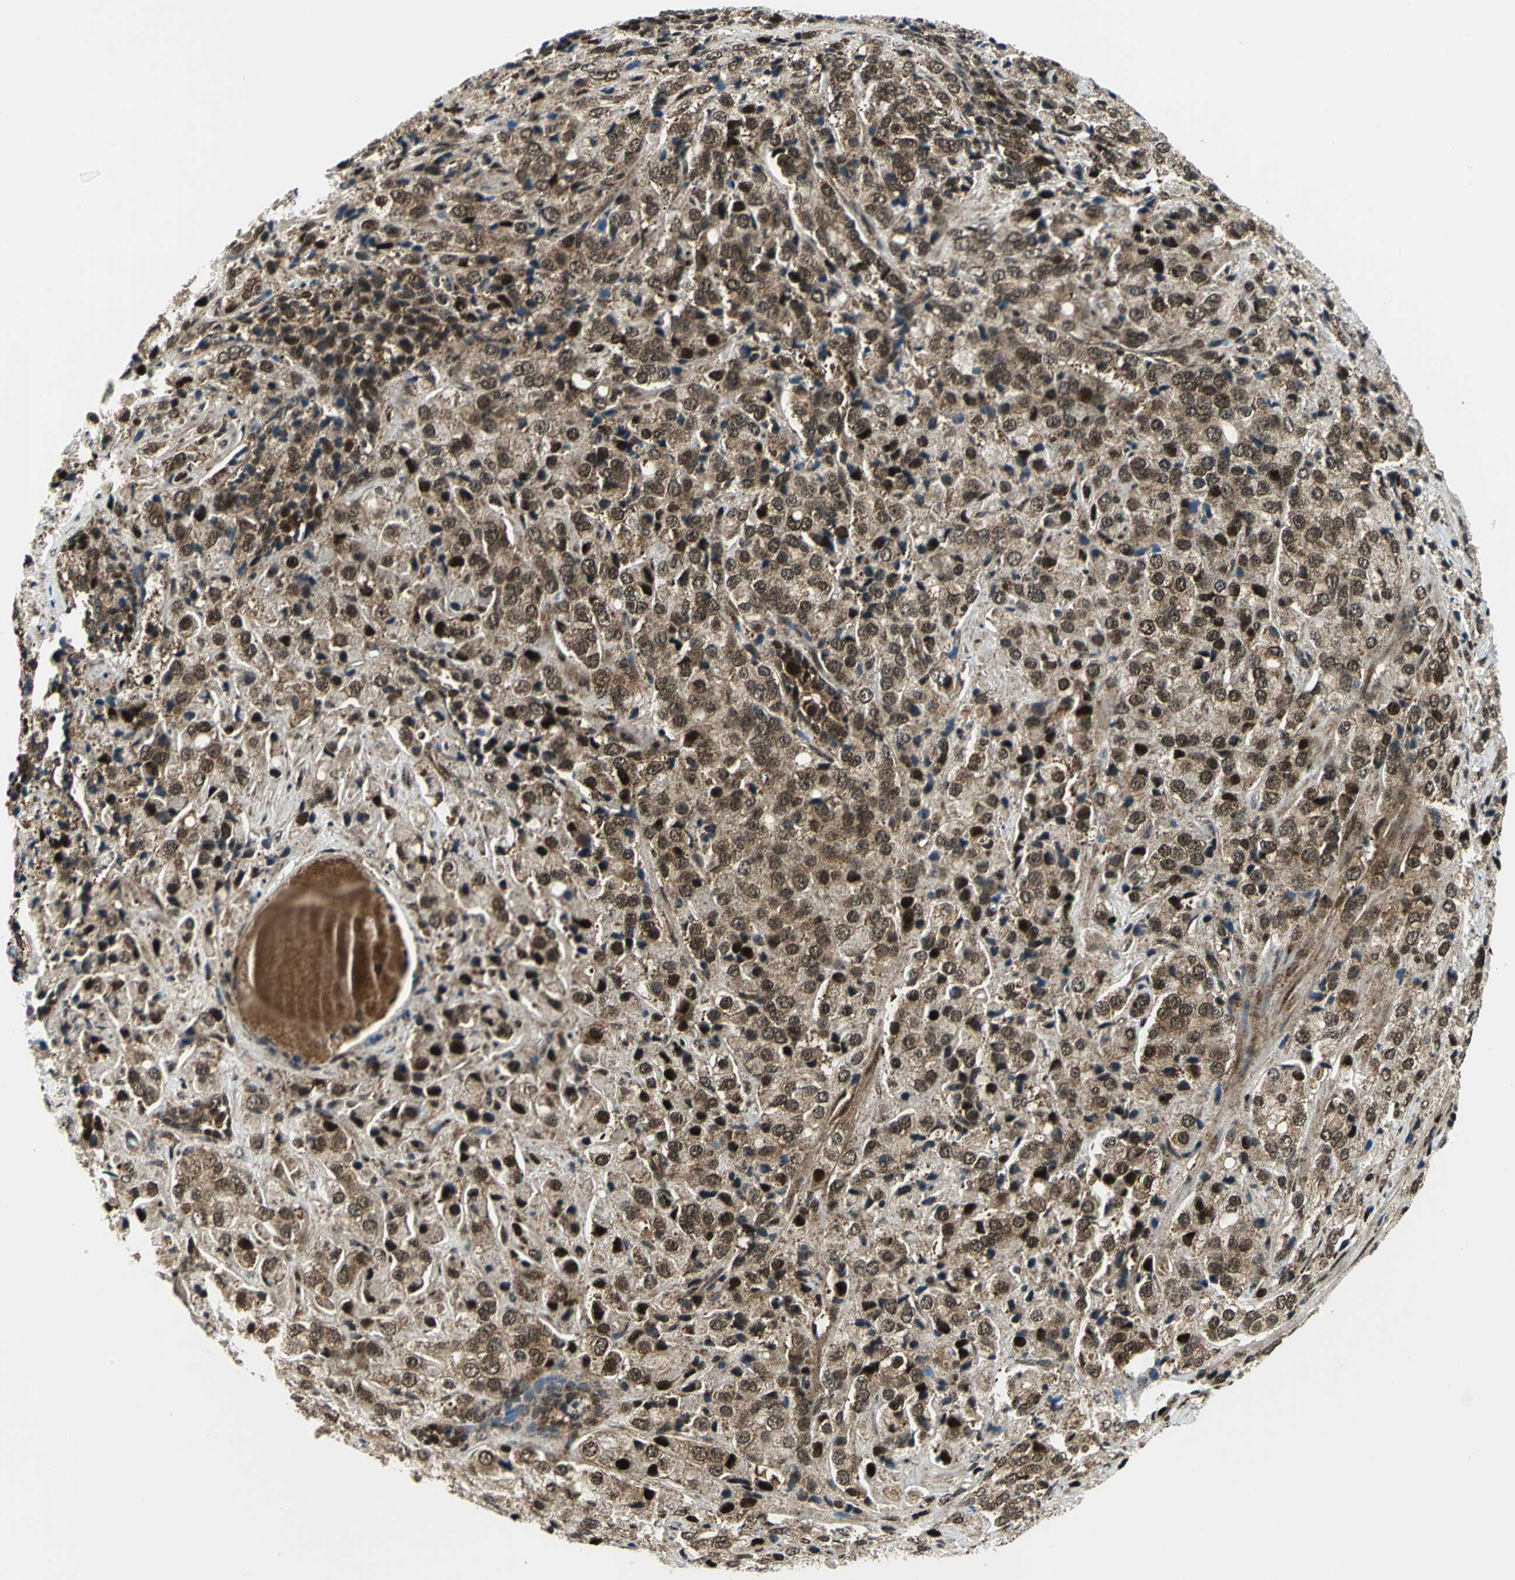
{"staining": {"intensity": "strong", "quantity": ">75%", "location": "cytoplasmic/membranous,nuclear"}, "tissue": "prostate cancer", "cell_type": "Tumor cells", "image_type": "cancer", "snomed": [{"axis": "morphology", "description": "Adenocarcinoma, High grade"}, {"axis": "topography", "description": "Prostate"}], "caption": "IHC micrograph of human prostate cancer stained for a protein (brown), which reveals high levels of strong cytoplasmic/membranous and nuclear expression in about >75% of tumor cells.", "gene": "COPS5", "patient": {"sex": "male", "age": 70}}